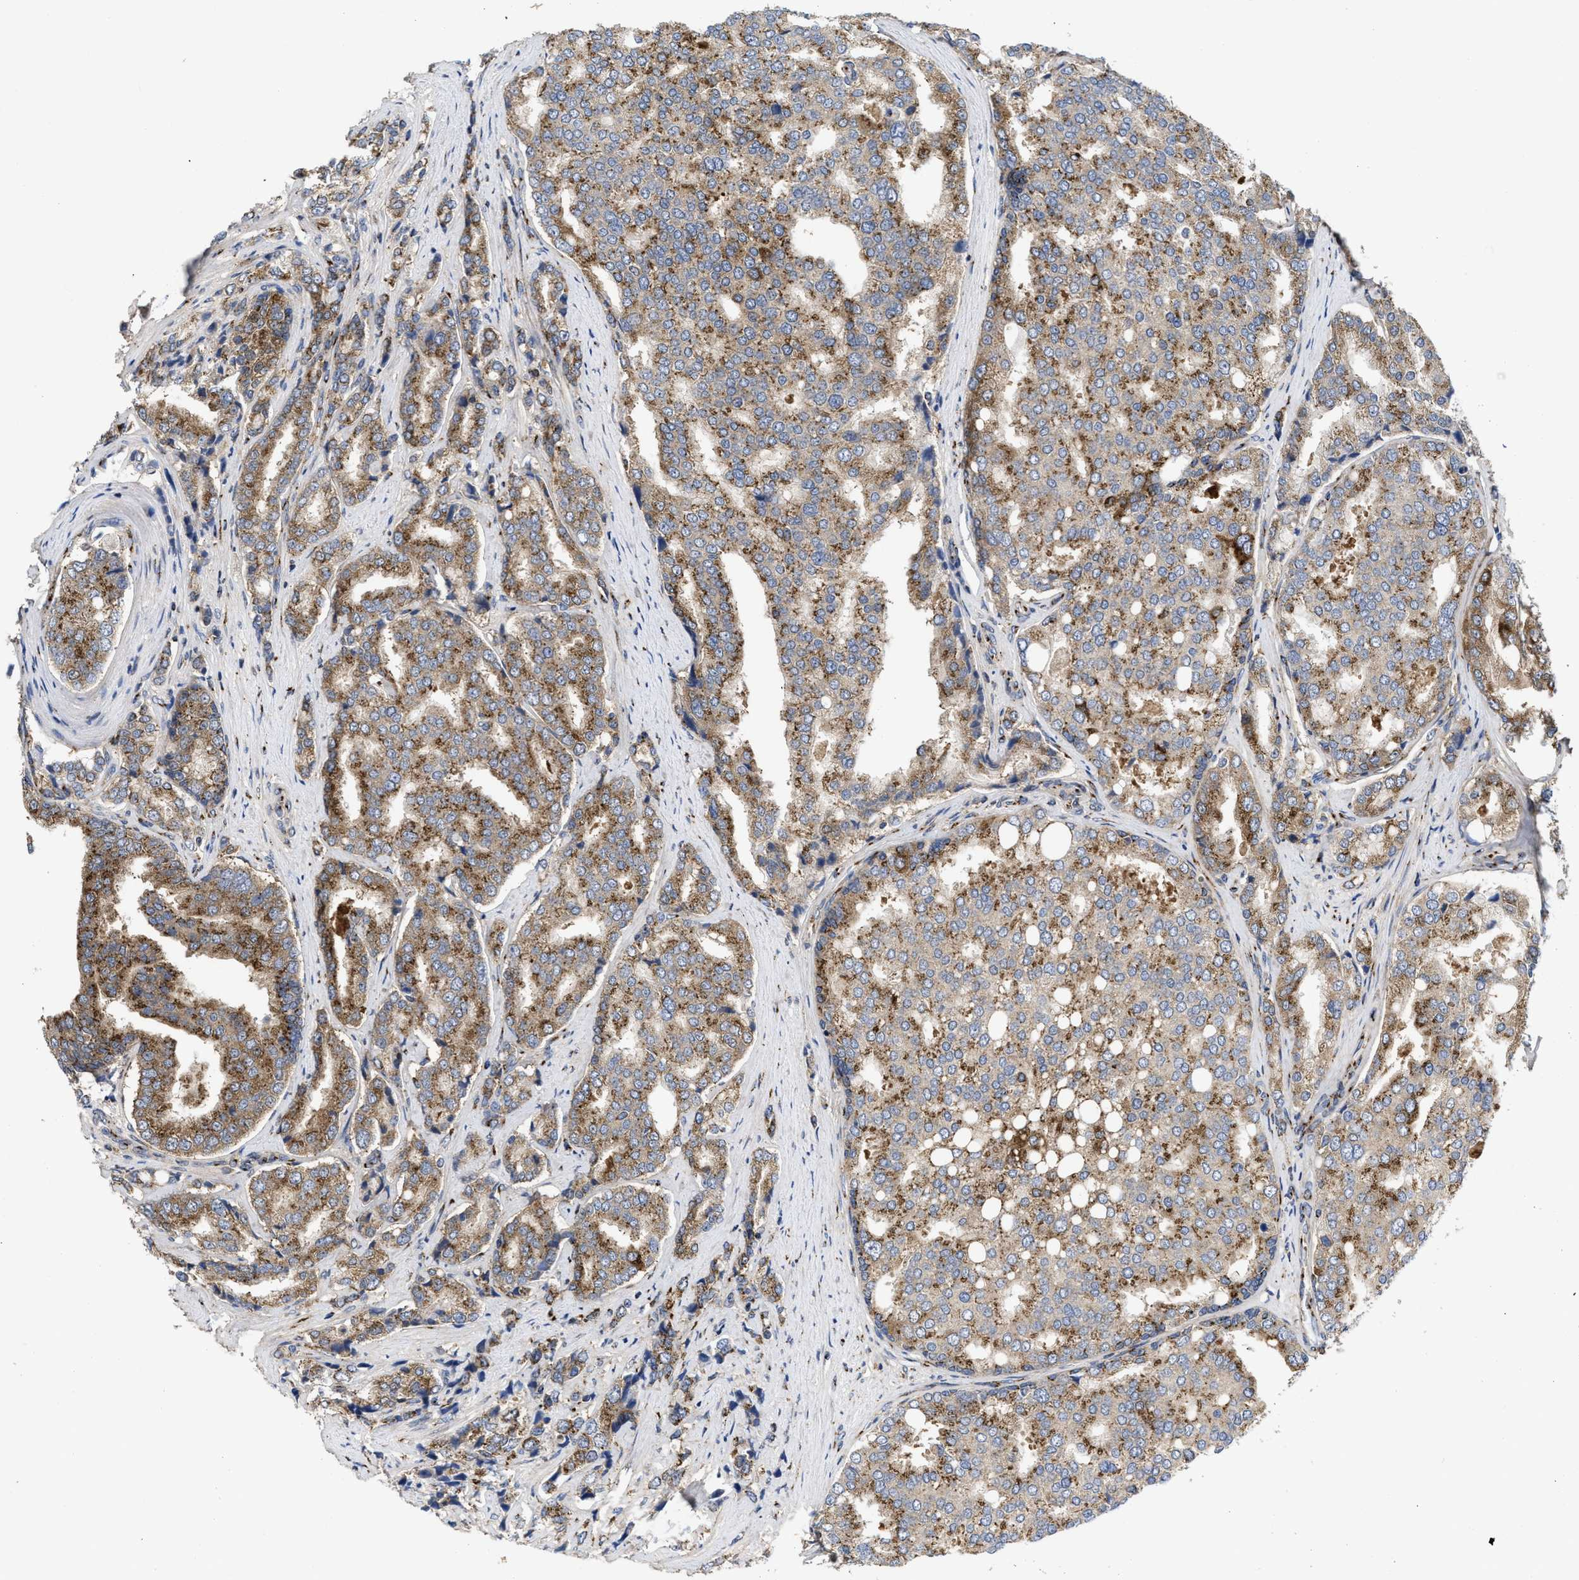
{"staining": {"intensity": "moderate", "quantity": ">75%", "location": "cytoplasmic/membranous"}, "tissue": "prostate cancer", "cell_type": "Tumor cells", "image_type": "cancer", "snomed": [{"axis": "morphology", "description": "Adenocarcinoma, High grade"}, {"axis": "topography", "description": "Prostate"}], "caption": "About >75% of tumor cells in adenocarcinoma (high-grade) (prostate) display moderate cytoplasmic/membranous protein positivity as visualized by brown immunohistochemical staining.", "gene": "ZNF70", "patient": {"sex": "male", "age": 50}}